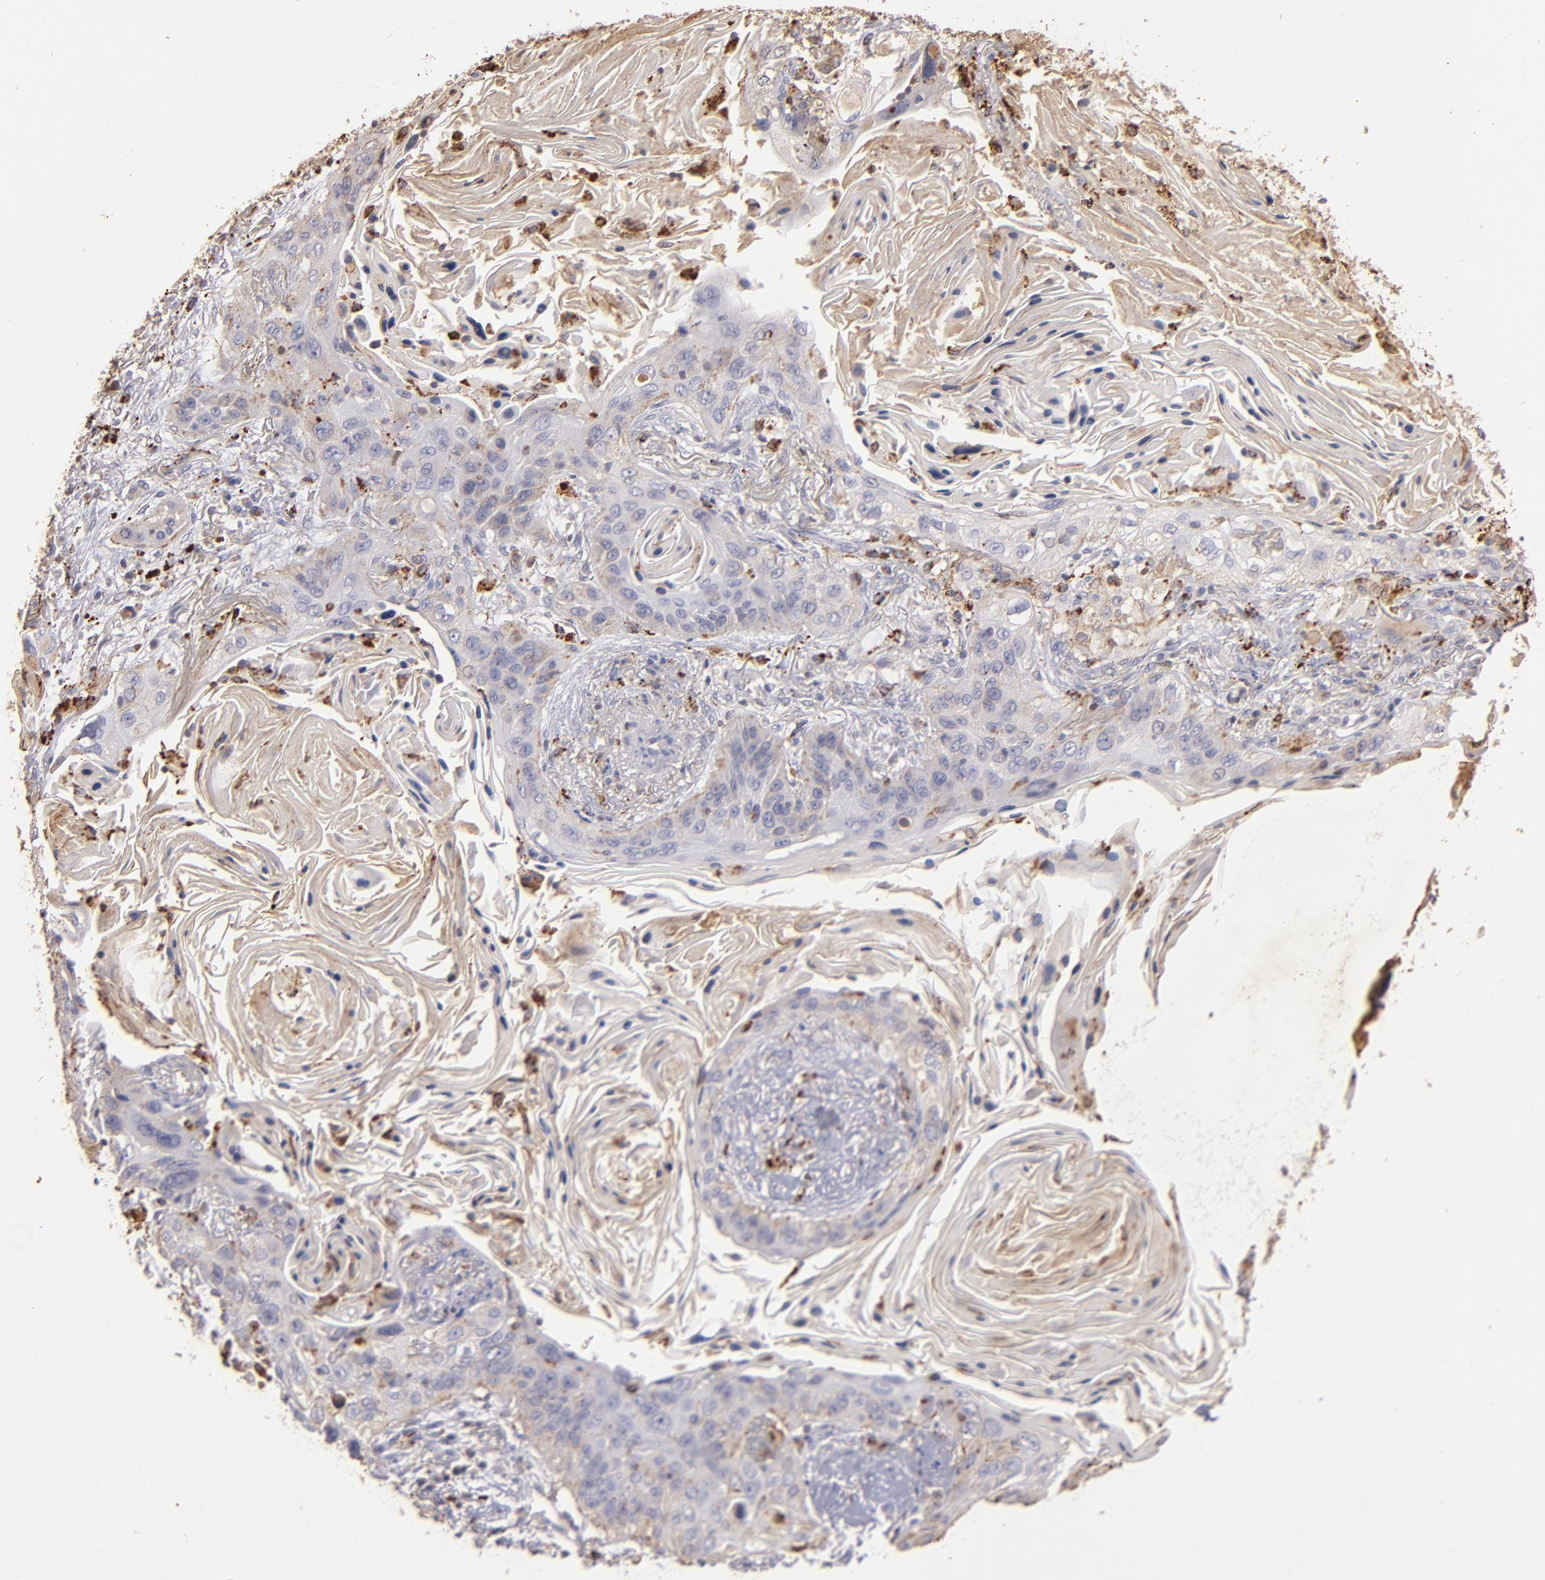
{"staining": {"intensity": "weak", "quantity": "<25%", "location": "cytoplasmic/membranous"}, "tissue": "lung cancer", "cell_type": "Tumor cells", "image_type": "cancer", "snomed": [{"axis": "morphology", "description": "Squamous cell carcinoma, NOS"}, {"axis": "topography", "description": "Lung"}], "caption": "Immunohistochemistry (IHC) histopathology image of neoplastic tissue: human squamous cell carcinoma (lung) stained with DAB reveals no significant protein staining in tumor cells.", "gene": "TRAF1", "patient": {"sex": "female", "age": 67}}